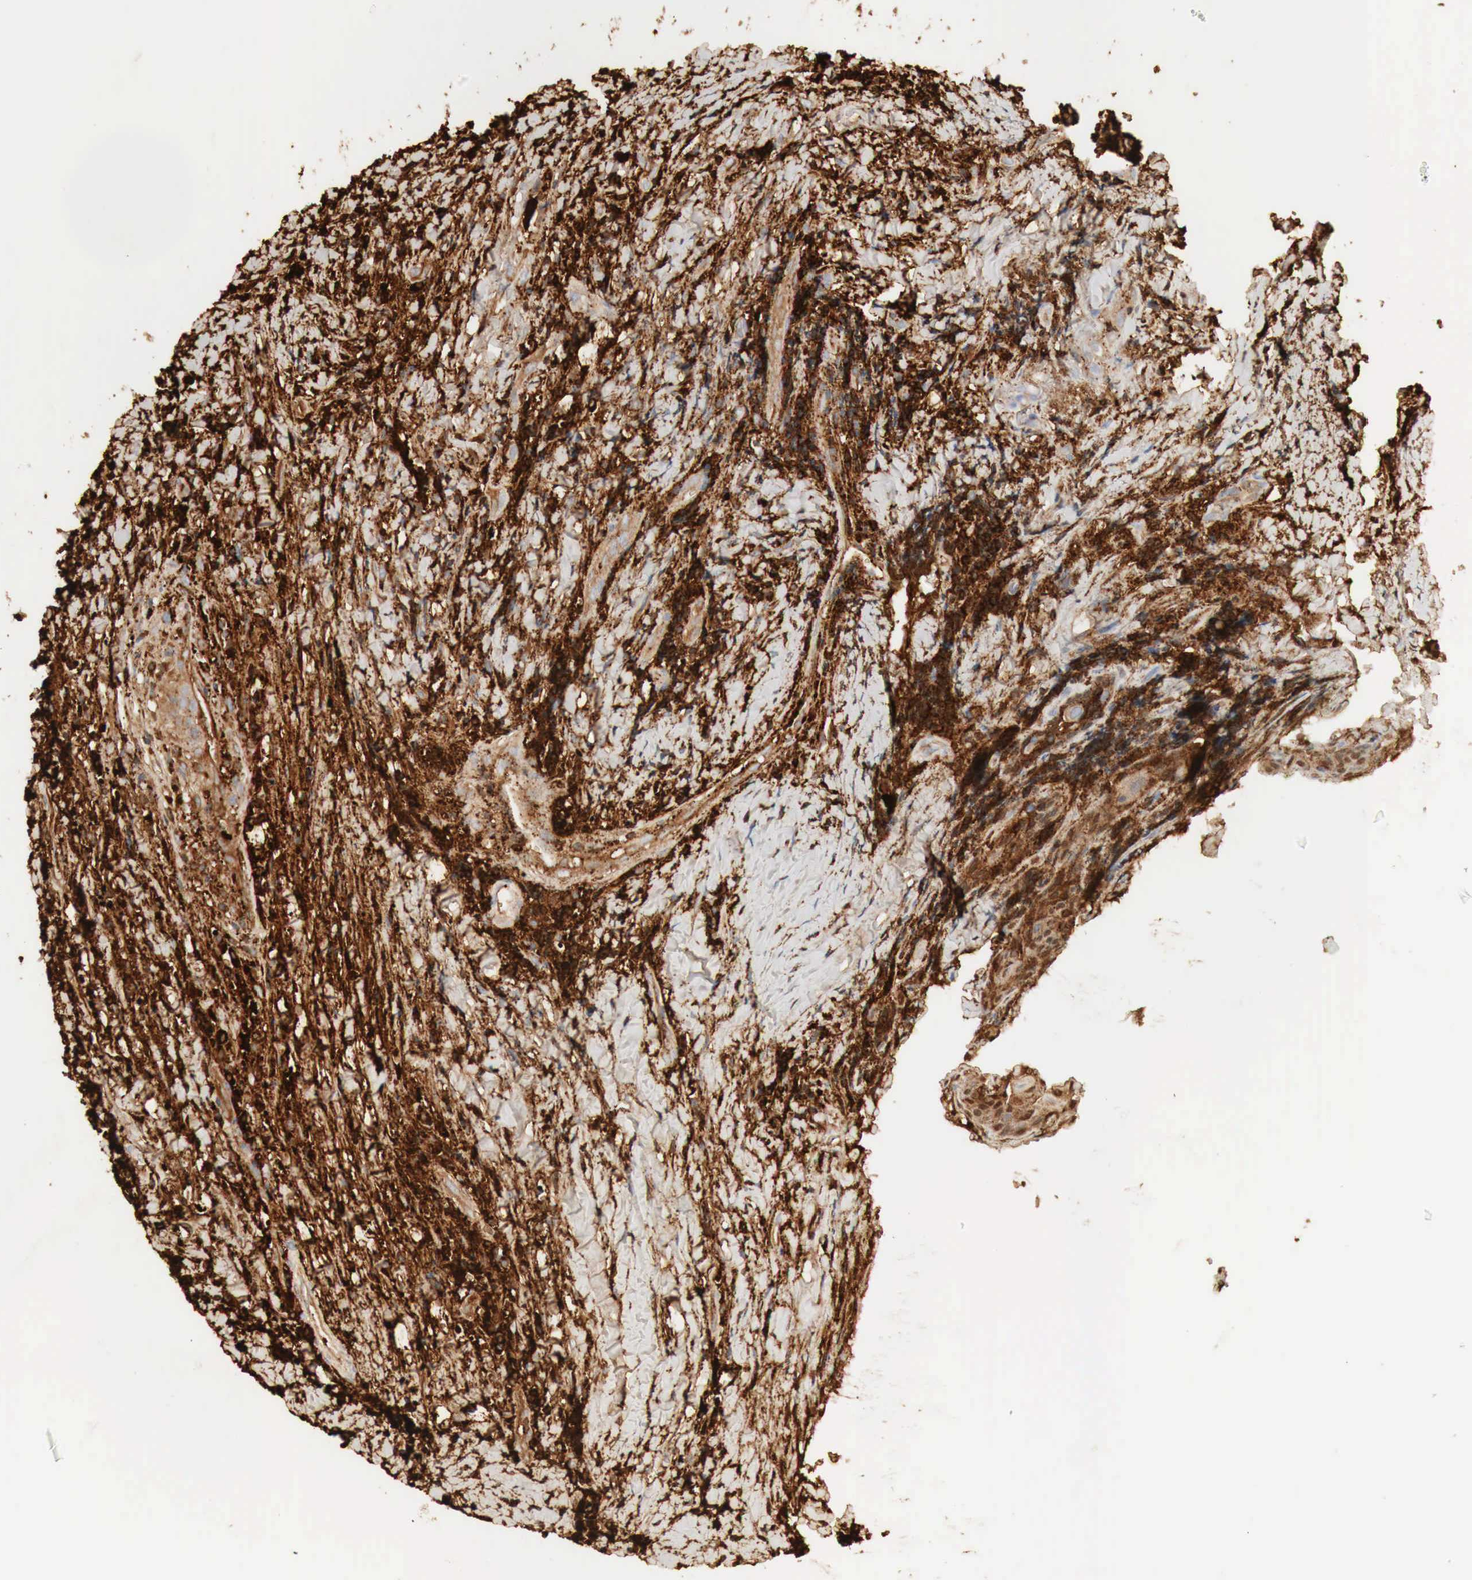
{"staining": {"intensity": "moderate", "quantity": ">75%", "location": "cytoplasmic/membranous"}, "tissue": "head and neck cancer", "cell_type": "Tumor cells", "image_type": "cancer", "snomed": [{"axis": "morphology", "description": "Squamous cell carcinoma, NOS"}, {"axis": "topography", "description": "Oral tissue"}, {"axis": "topography", "description": "Head-Neck"}], "caption": "Moderate cytoplasmic/membranous positivity is appreciated in about >75% of tumor cells in head and neck cancer.", "gene": "IGLC3", "patient": {"sex": "female", "age": 82}}